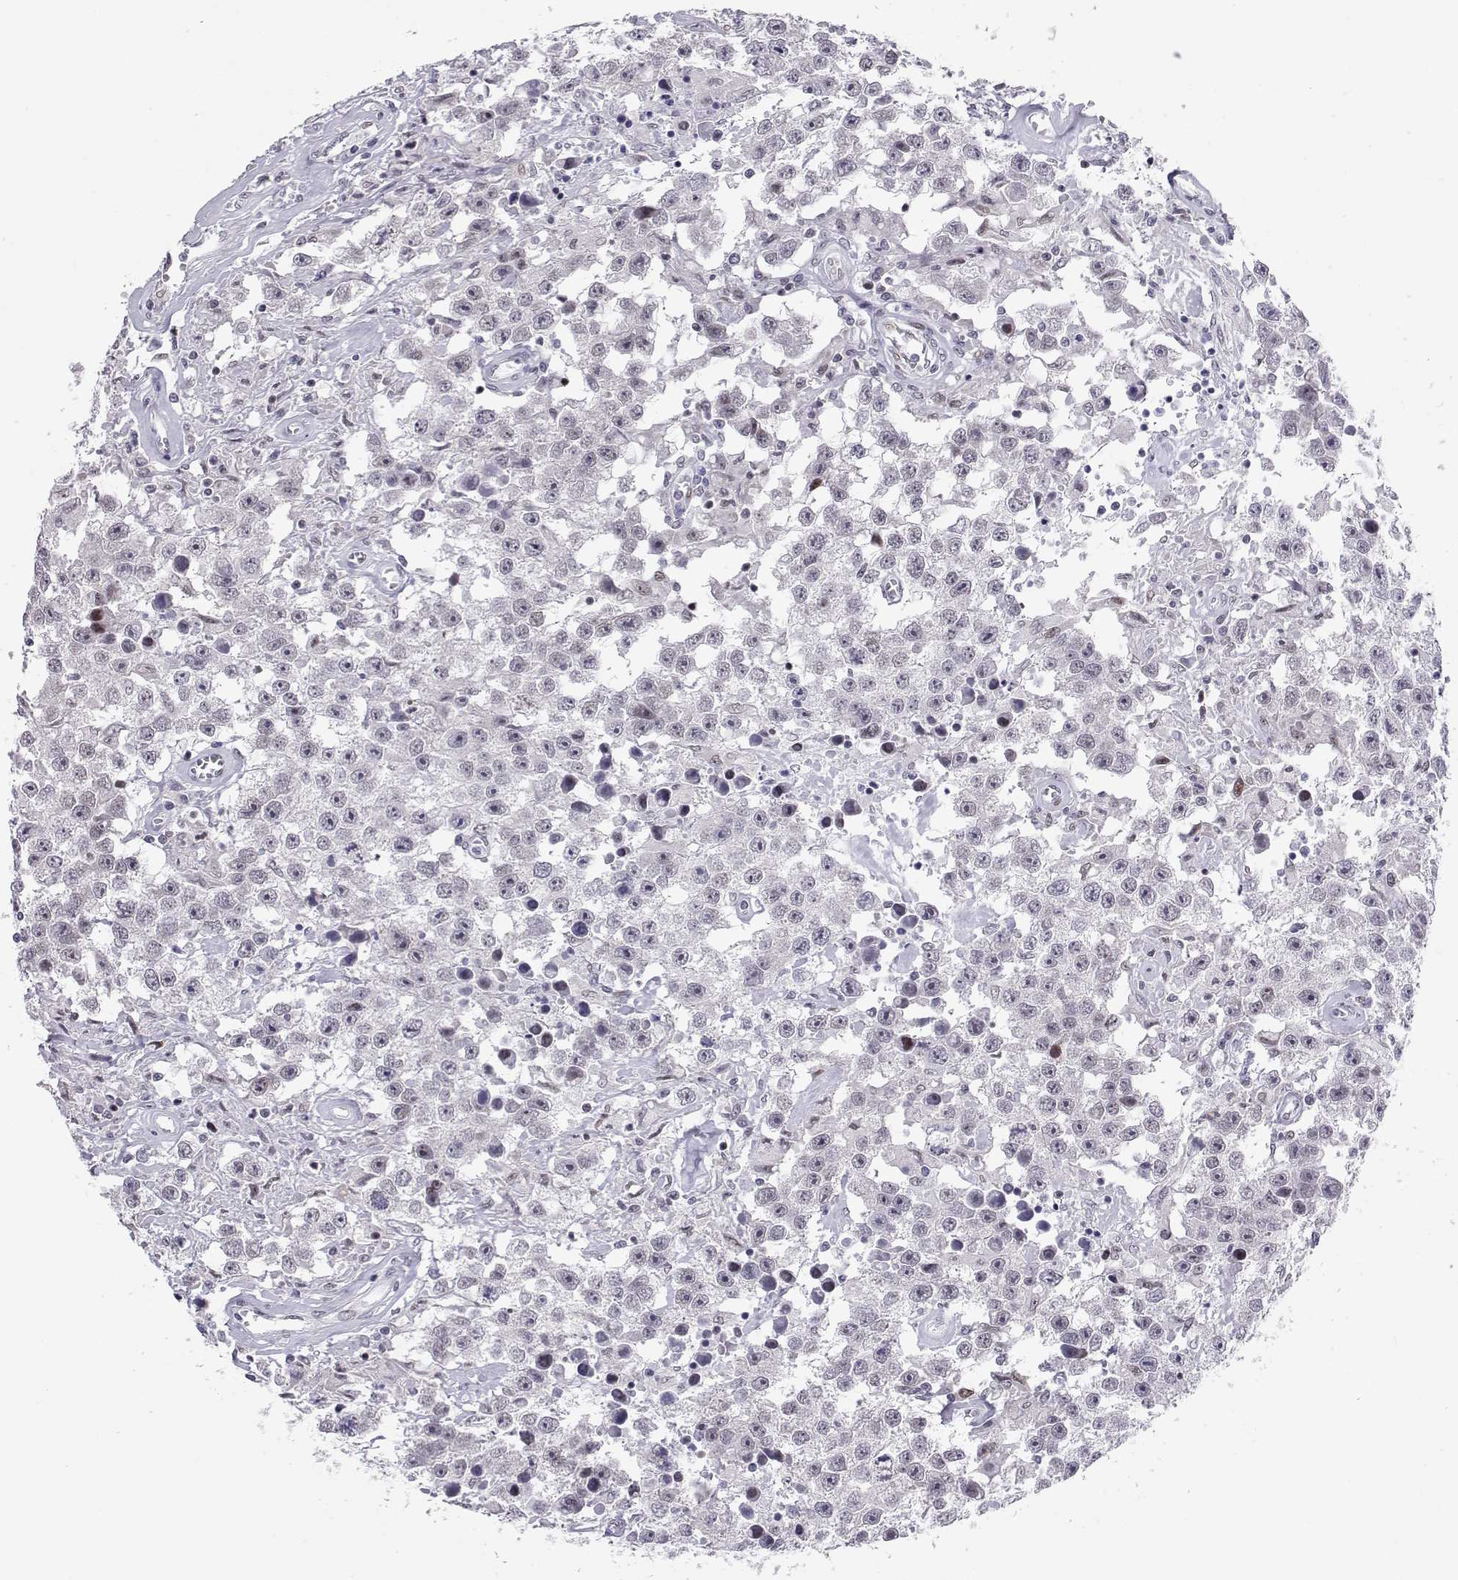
{"staining": {"intensity": "negative", "quantity": "none", "location": "none"}, "tissue": "testis cancer", "cell_type": "Tumor cells", "image_type": "cancer", "snomed": [{"axis": "morphology", "description": "Seminoma, NOS"}, {"axis": "topography", "description": "Testis"}], "caption": "Histopathology image shows no significant protein staining in tumor cells of testis cancer (seminoma).", "gene": "SIX6", "patient": {"sex": "male", "age": 43}}